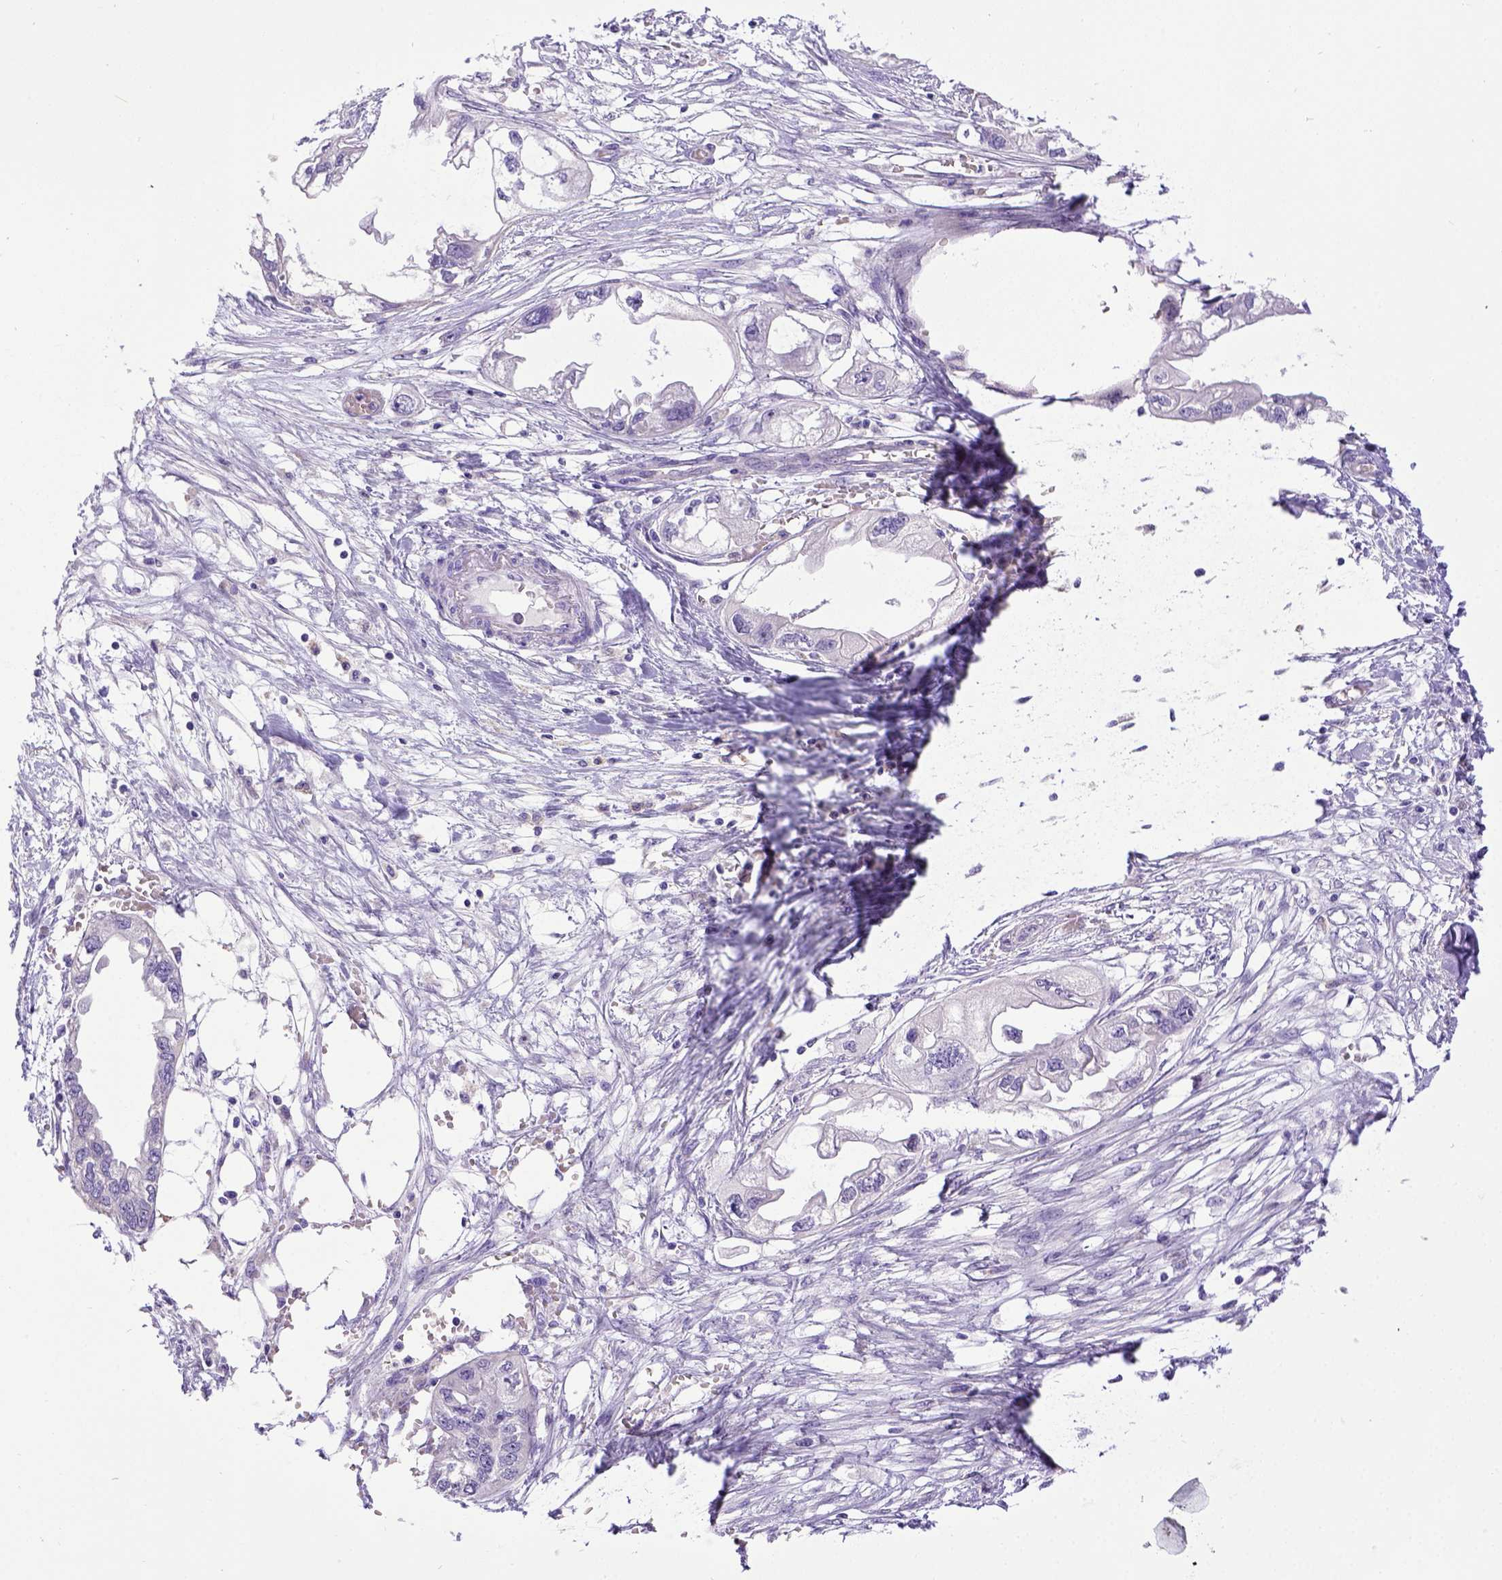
{"staining": {"intensity": "negative", "quantity": "none", "location": "none"}, "tissue": "endometrial cancer", "cell_type": "Tumor cells", "image_type": "cancer", "snomed": [{"axis": "morphology", "description": "Adenocarcinoma, NOS"}, {"axis": "morphology", "description": "Adenocarcinoma, metastatic, NOS"}, {"axis": "topography", "description": "Adipose tissue"}, {"axis": "topography", "description": "Endometrium"}], "caption": "Immunohistochemistry (IHC) micrograph of neoplastic tissue: endometrial cancer (metastatic adenocarcinoma) stained with DAB exhibits no significant protein expression in tumor cells.", "gene": "SPEF1", "patient": {"sex": "female", "age": 67}}